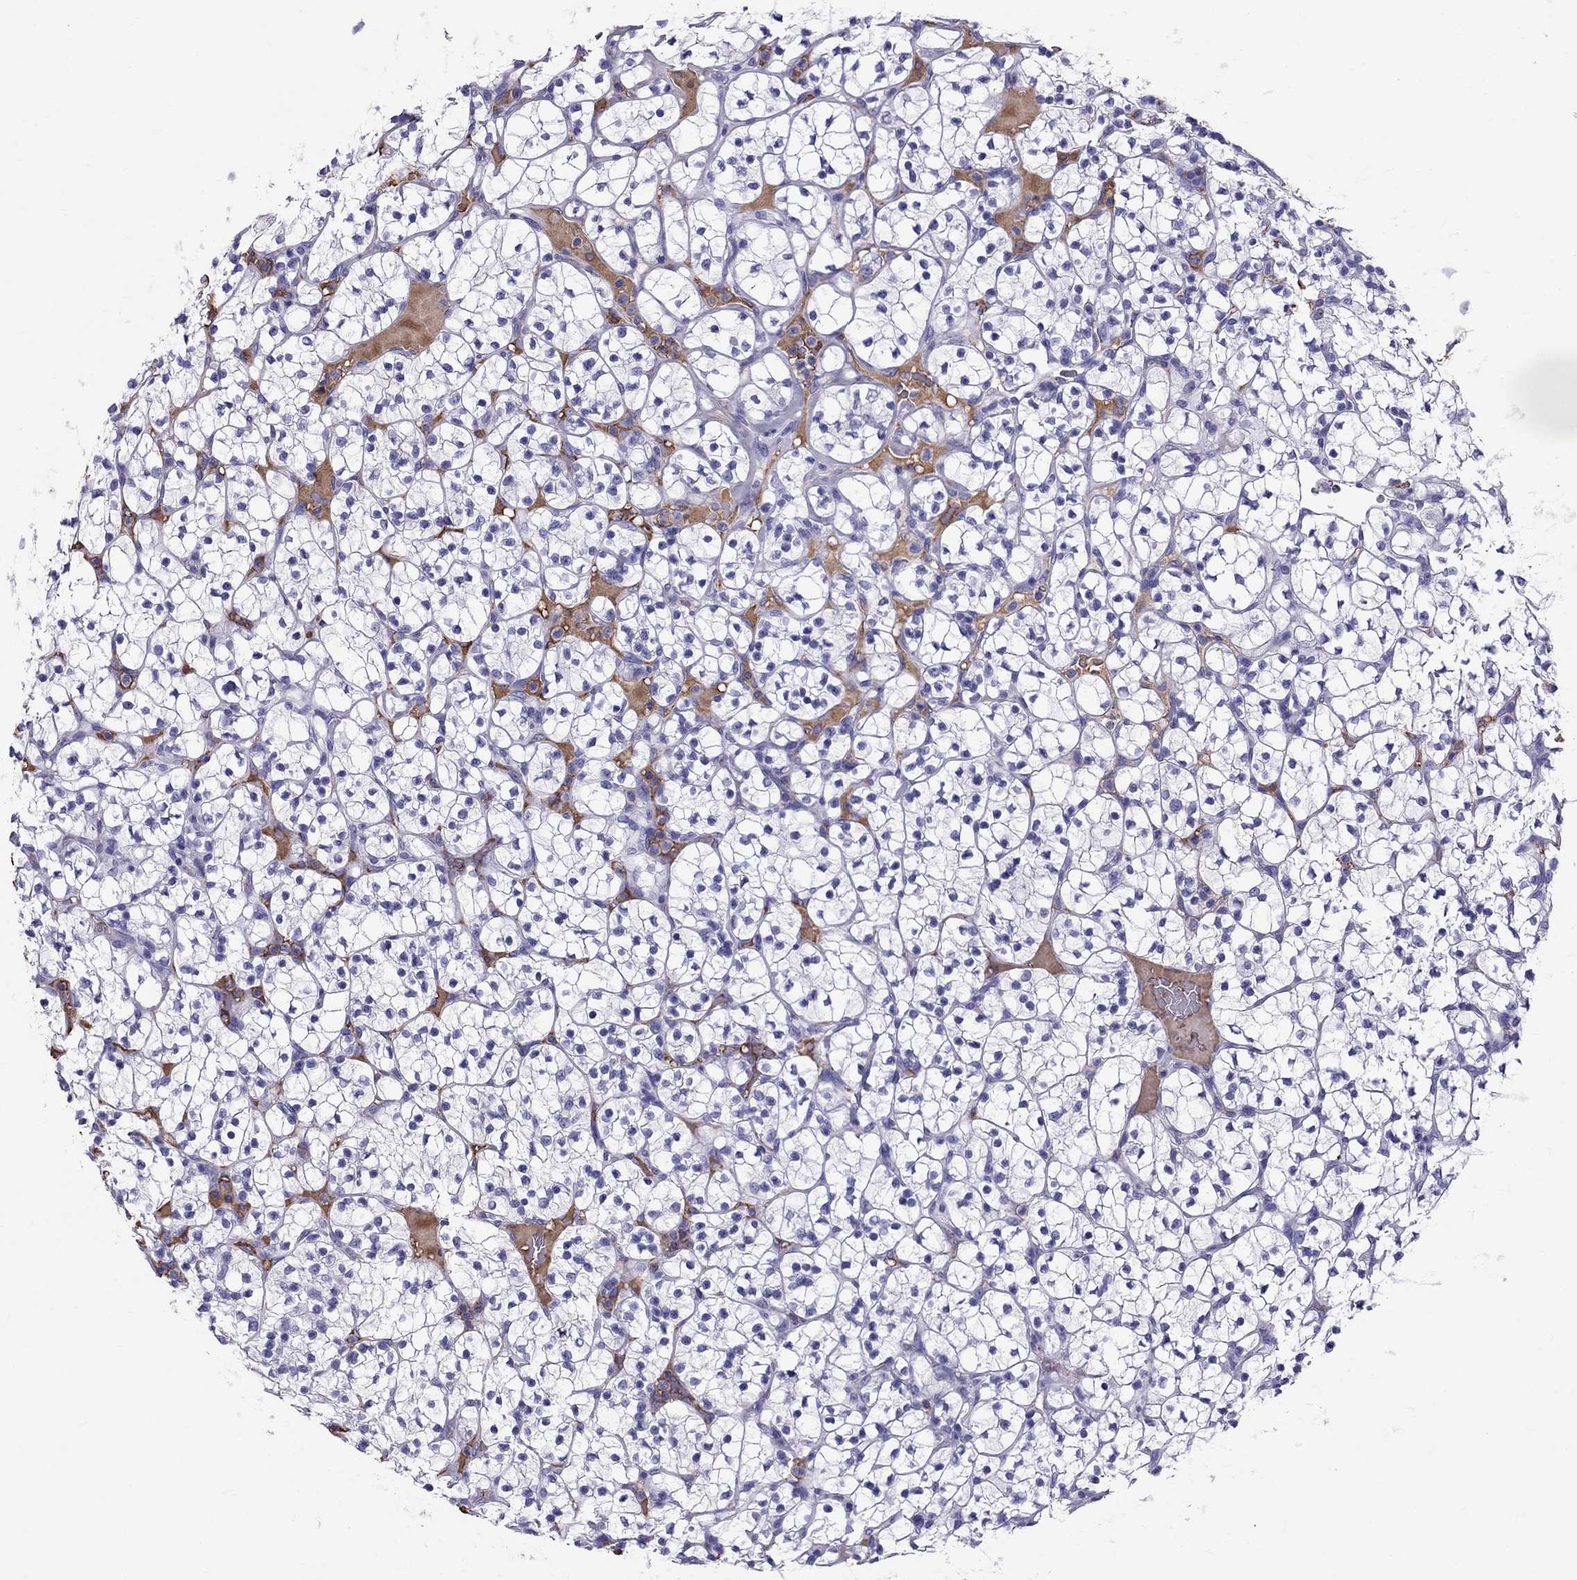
{"staining": {"intensity": "negative", "quantity": "none", "location": "none"}, "tissue": "renal cancer", "cell_type": "Tumor cells", "image_type": "cancer", "snomed": [{"axis": "morphology", "description": "Adenocarcinoma, NOS"}, {"axis": "topography", "description": "Kidney"}], "caption": "Tumor cells show no significant staining in renal cancer.", "gene": "SCART1", "patient": {"sex": "female", "age": 89}}